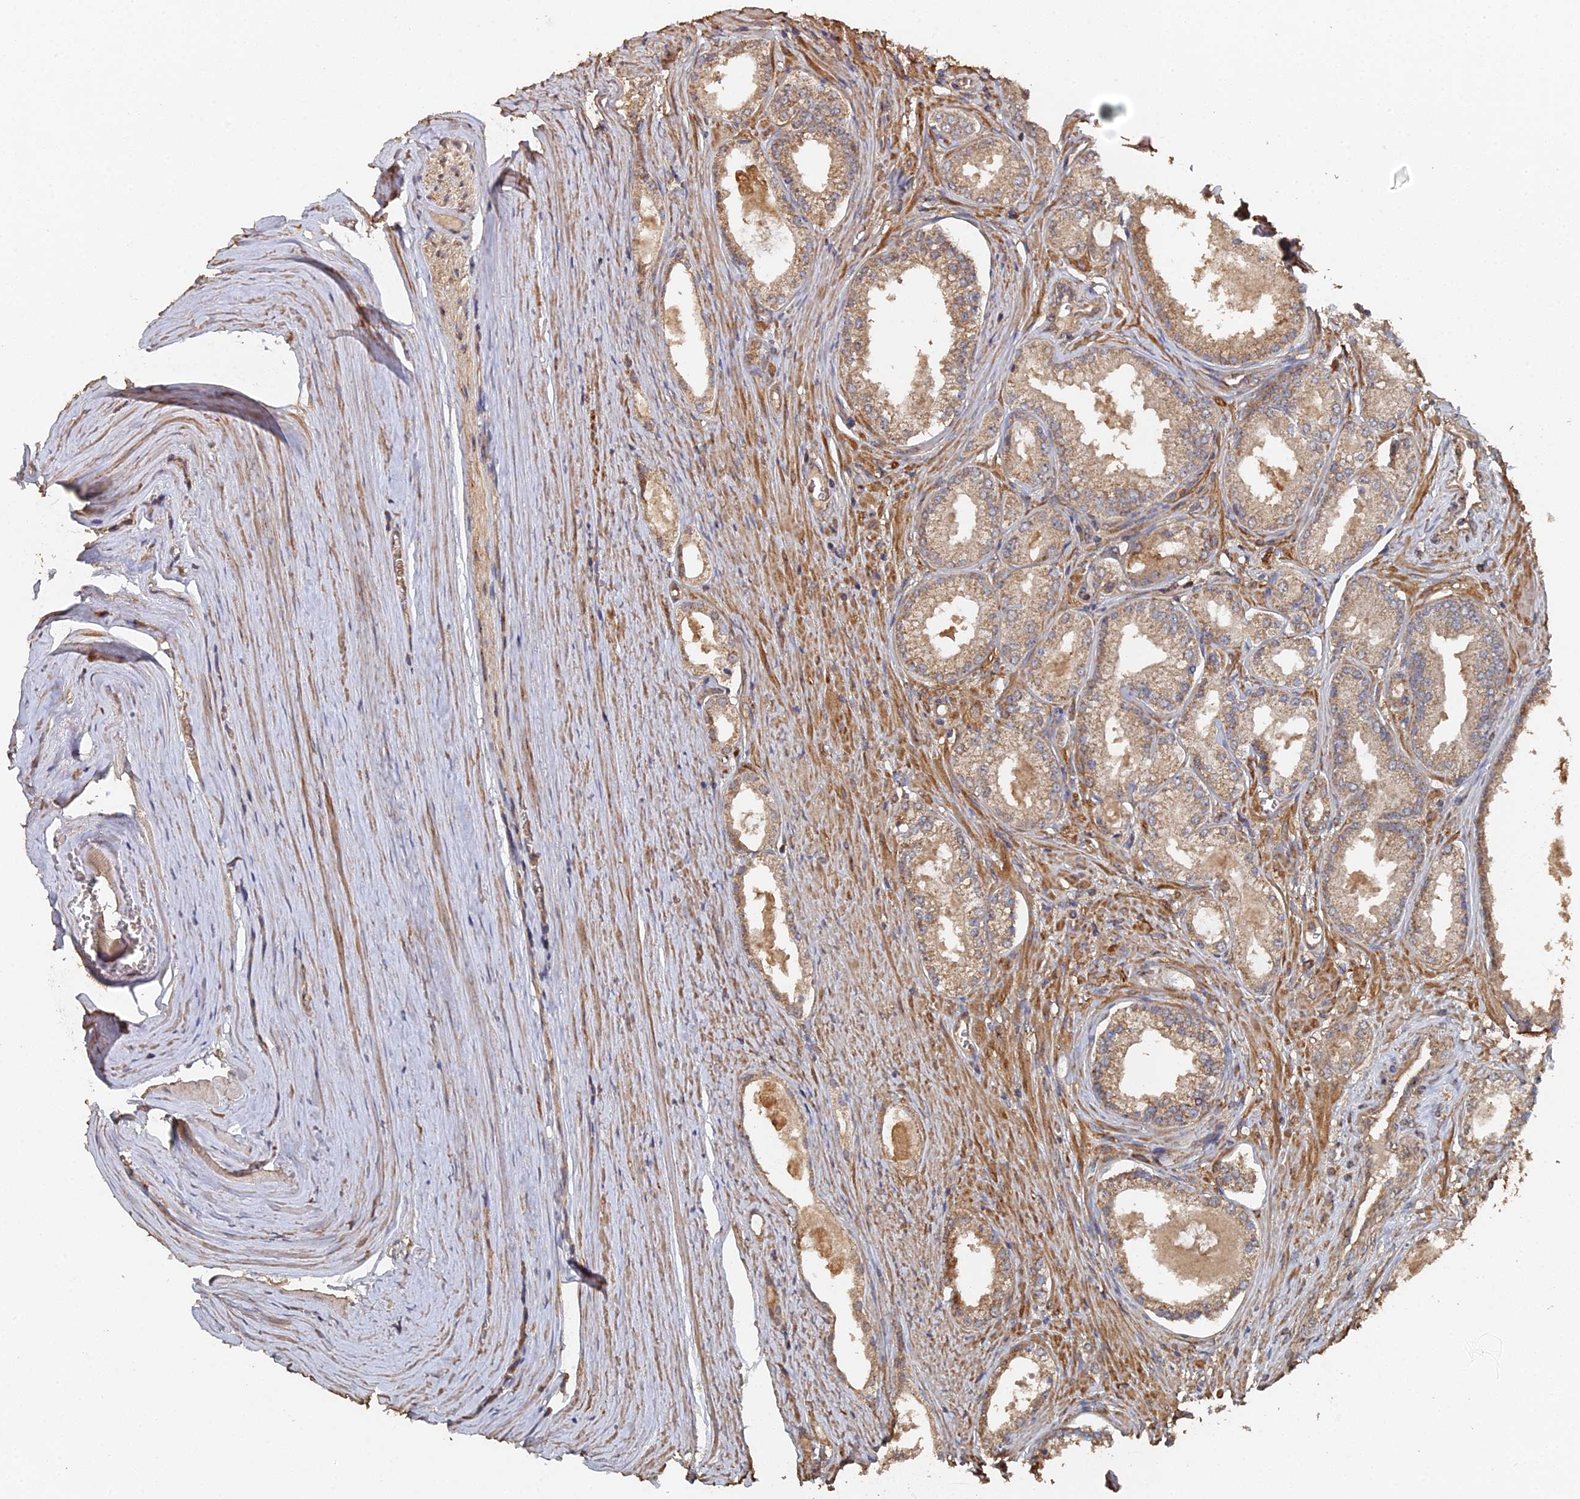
{"staining": {"intensity": "moderate", "quantity": ">75%", "location": "cytoplasmic/membranous"}, "tissue": "prostate cancer", "cell_type": "Tumor cells", "image_type": "cancer", "snomed": [{"axis": "morphology", "description": "Adenocarcinoma, High grade"}, {"axis": "topography", "description": "Prostate"}], "caption": "Tumor cells exhibit moderate cytoplasmic/membranous expression in approximately >75% of cells in prostate high-grade adenocarcinoma.", "gene": "SPANXN4", "patient": {"sex": "male", "age": 68}}